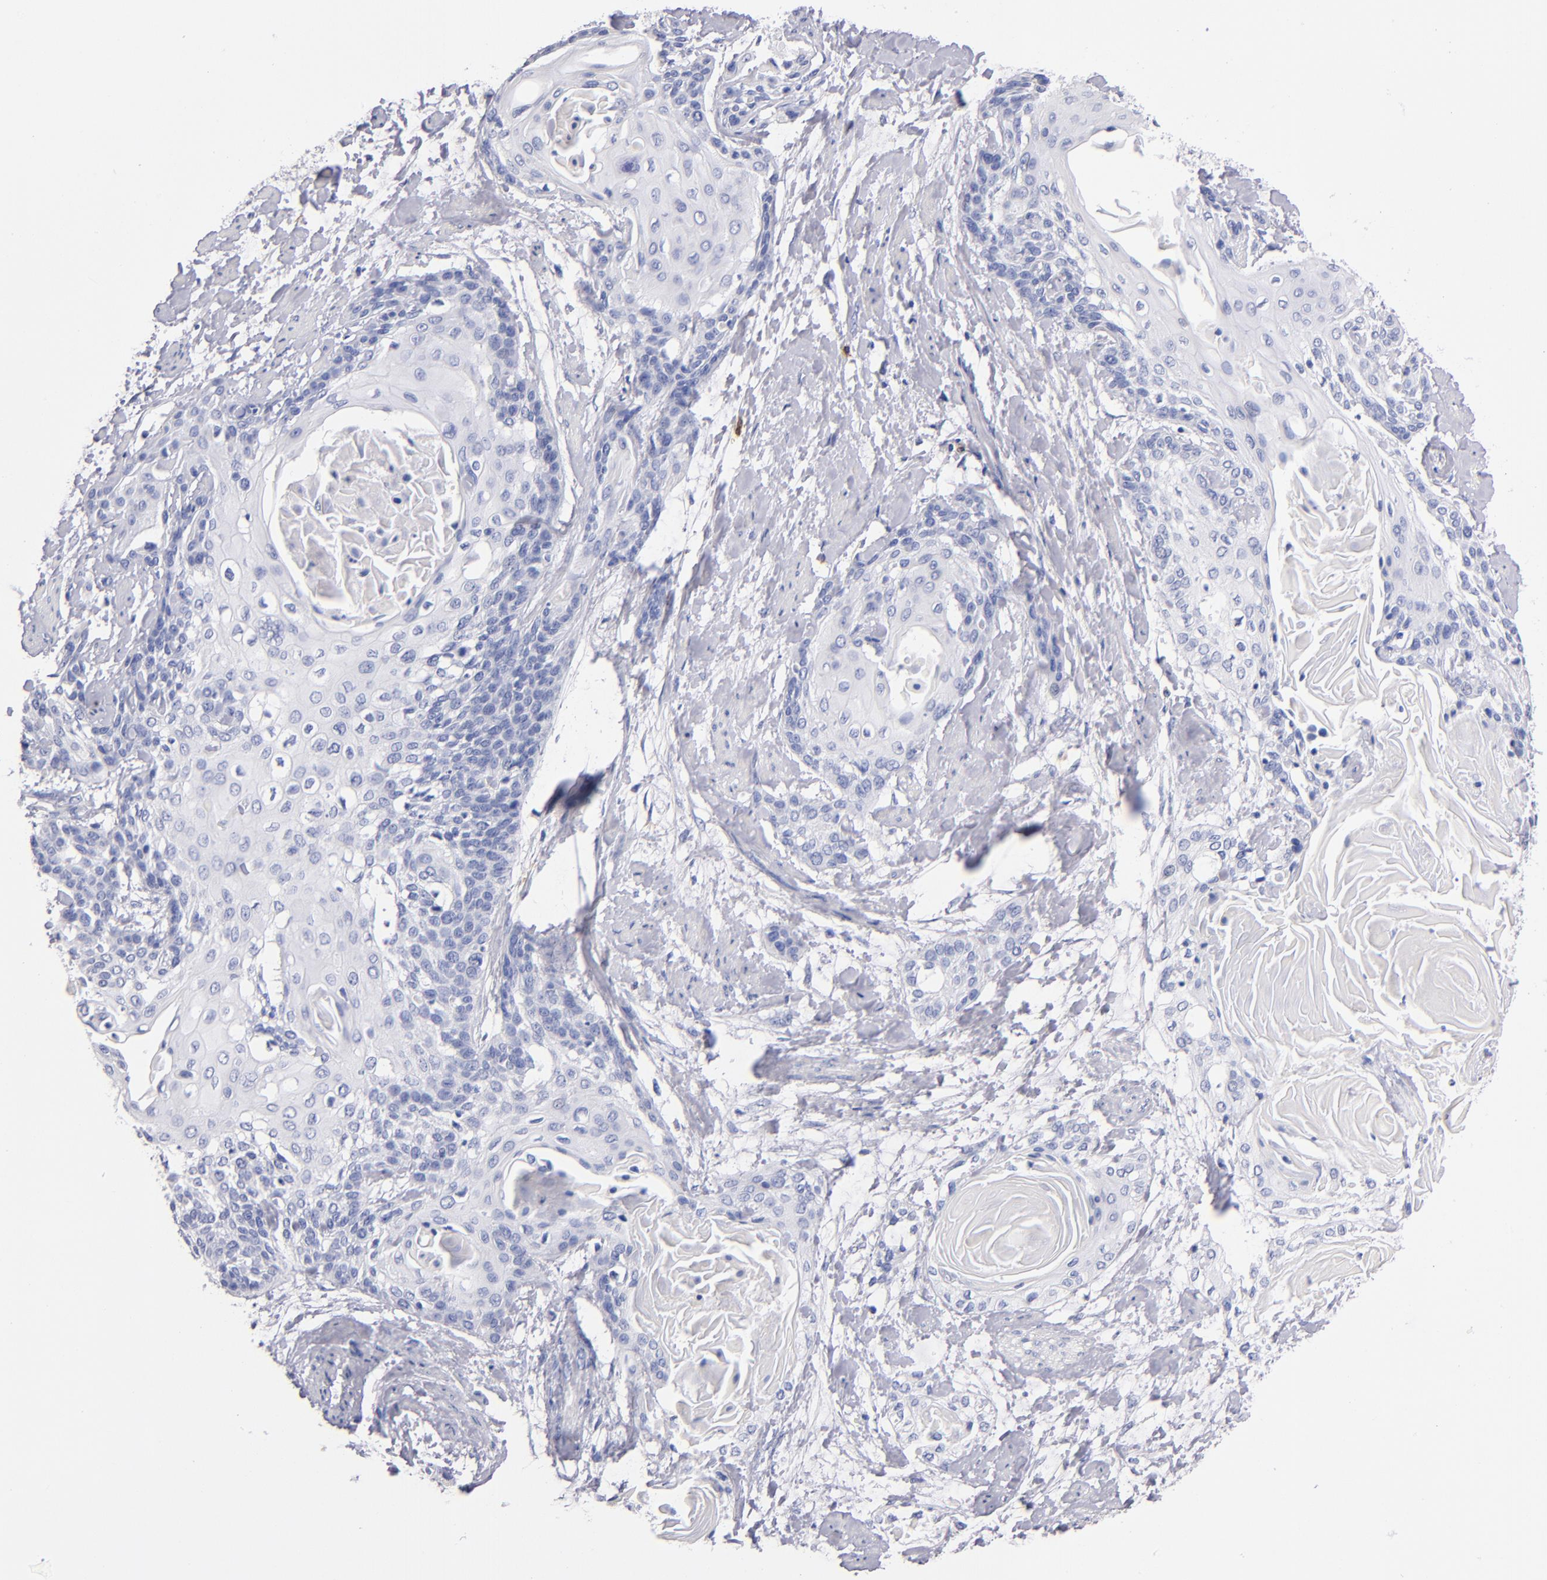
{"staining": {"intensity": "negative", "quantity": "none", "location": "none"}, "tissue": "cervical cancer", "cell_type": "Tumor cells", "image_type": "cancer", "snomed": [{"axis": "morphology", "description": "Squamous cell carcinoma, NOS"}, {"axis": "topography", "description": "Cervix"}], "caption": "Tumor cells are negative for protein expression in human cervical squamous cell carcinoma.", "gene": "KIT", "patient": {"sex": "female", "age": 57}}